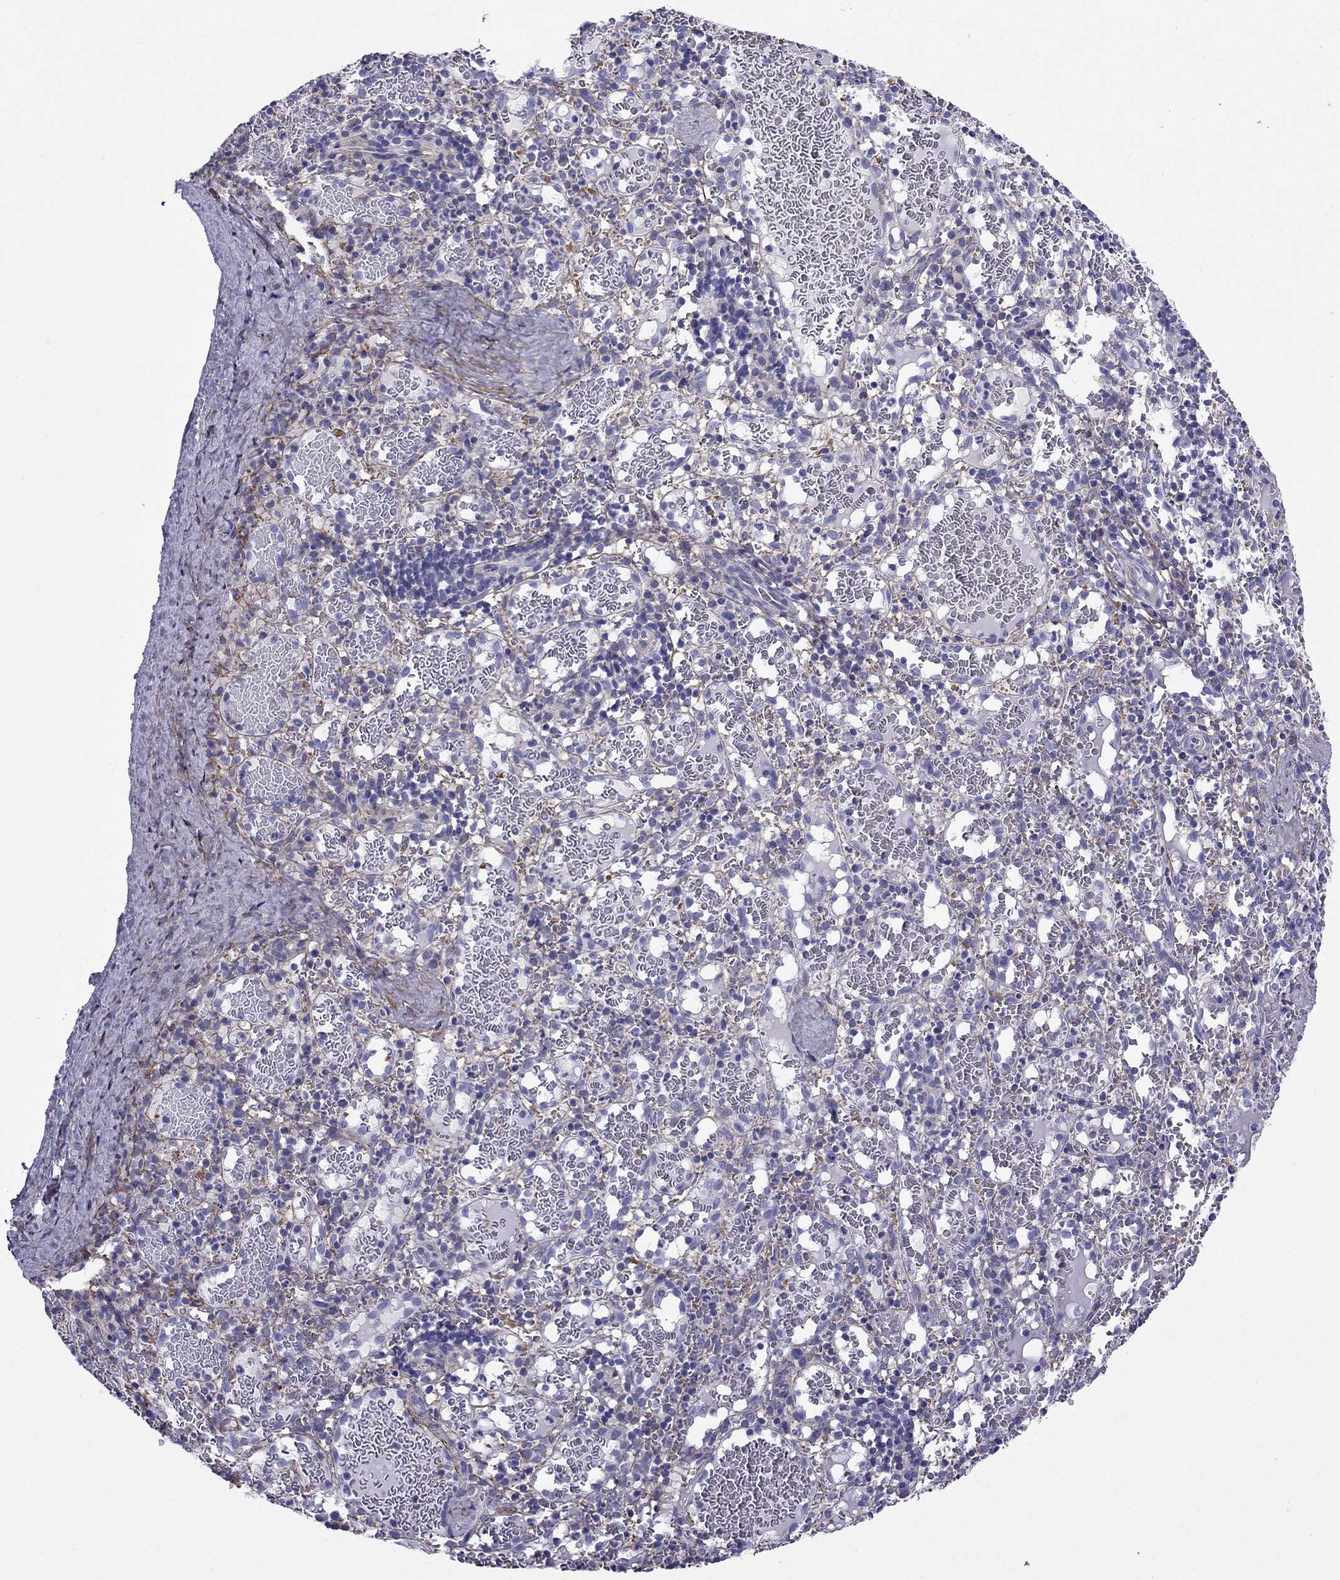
{"staining": {"intensity": "negative", "quantity": "none", "location": "none"}, "tissue": "spleen", "cell_type": "Cells in red pulp", "image_type": "normal", "snomed": [{"axis": "morphology", "description": "Normal tissue, NOS"}, {"axis": "topography", "description": "Spleen"}], "caption": "Benign spleen was stained to show a protein in brown. There is no significant staining in cells in red pulp. (DAB immunohistochemistry (IHC) visualized using brightfield microscopy, high magnification).", "gene": "GPR50", "patient": {"sex": "male", "age": 11}}